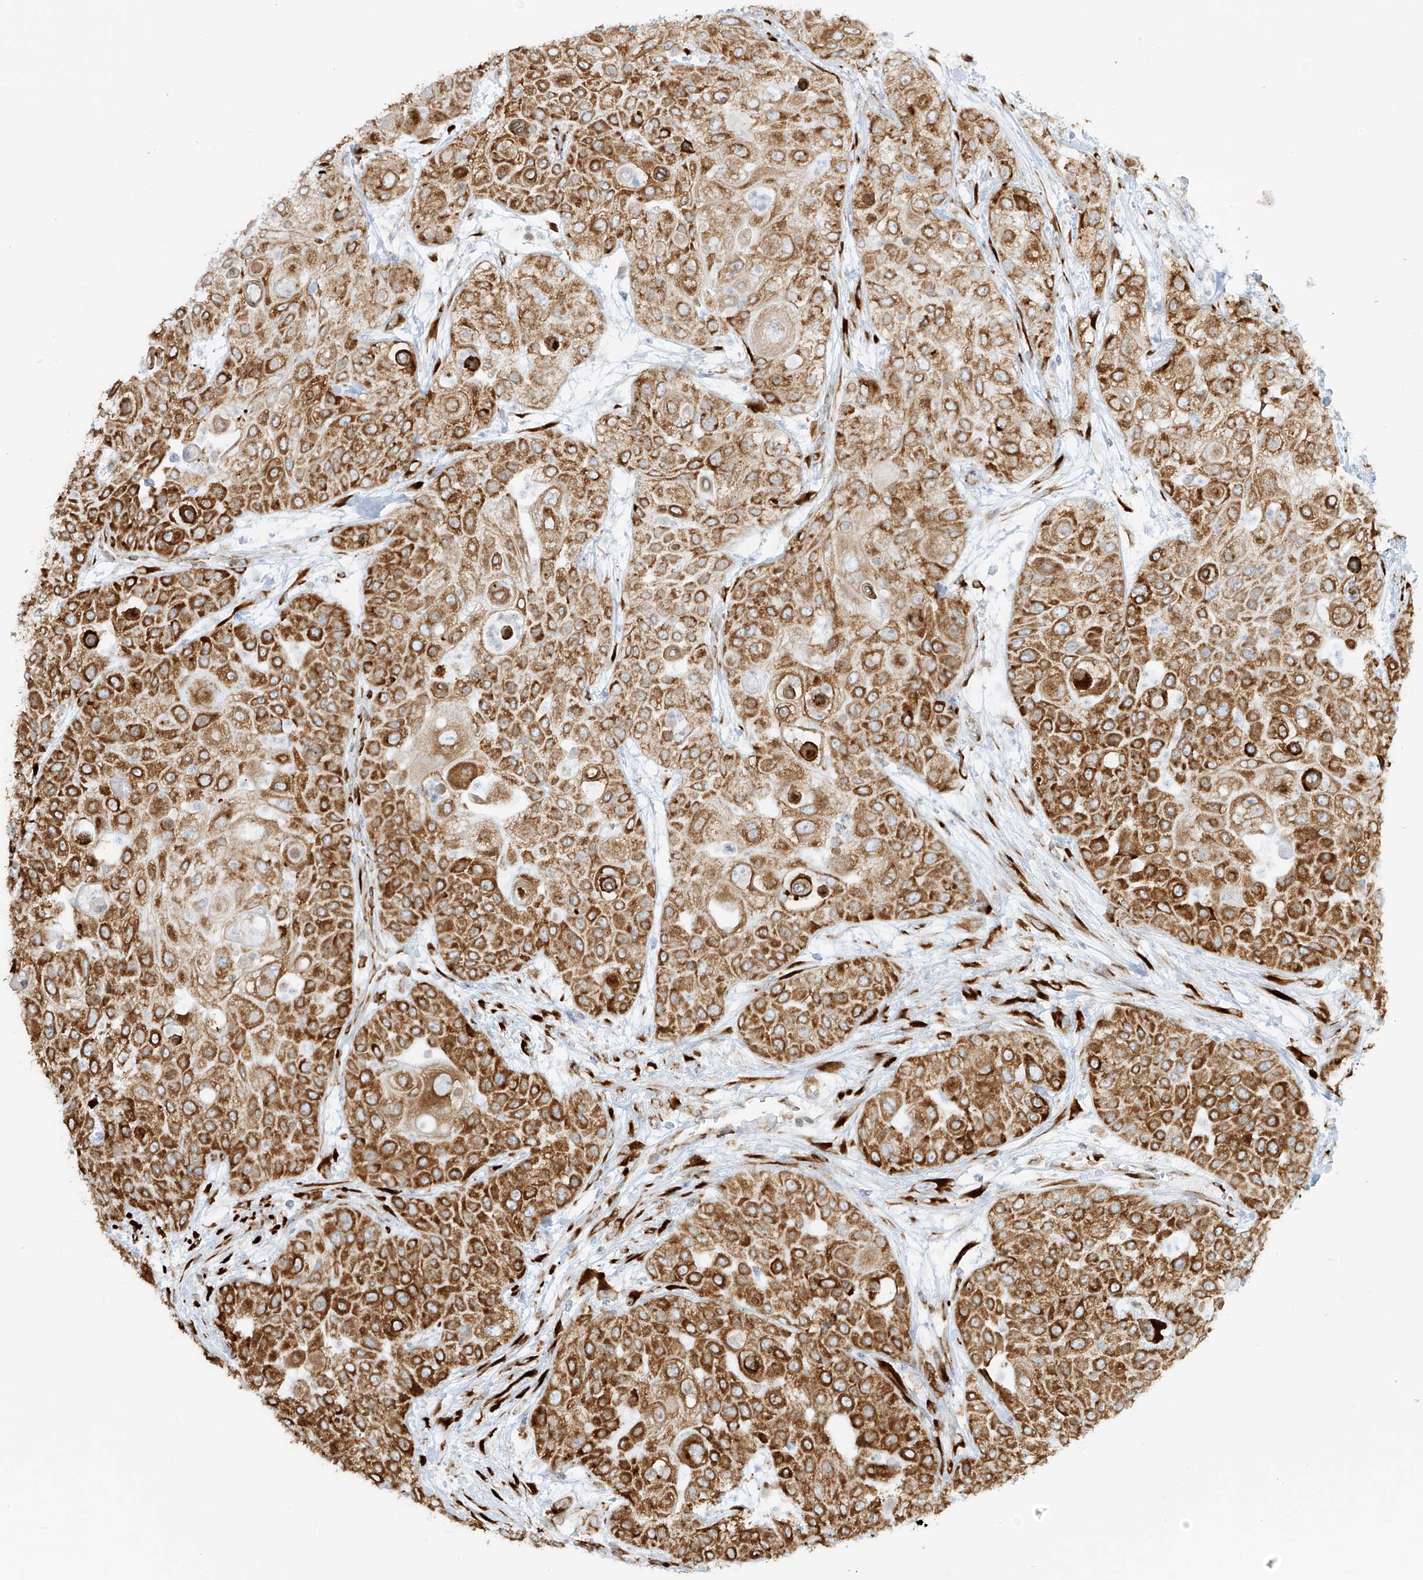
{"staining": {"intensity": "strong", "quantity": ">75%", "location": "cytoplasmic/membranous"}, "tissue": "urothelial cancer", "cell_type": "Tumor cells", "image_type": "cancer", "snomed": [{"axis": "morphology", "description": "Urothelial carcinoma, High grade"}, {"axis": "topography", "description": "Urinary bladder"}], "caption": "Immunohistochemical staining of human urothelial cancer exhibits strong cytoplasmic/membranous protein expression in about >75% of tumor cells.", "gene": "LRRC59", "patient": {"sex": "female", "age": 79}}